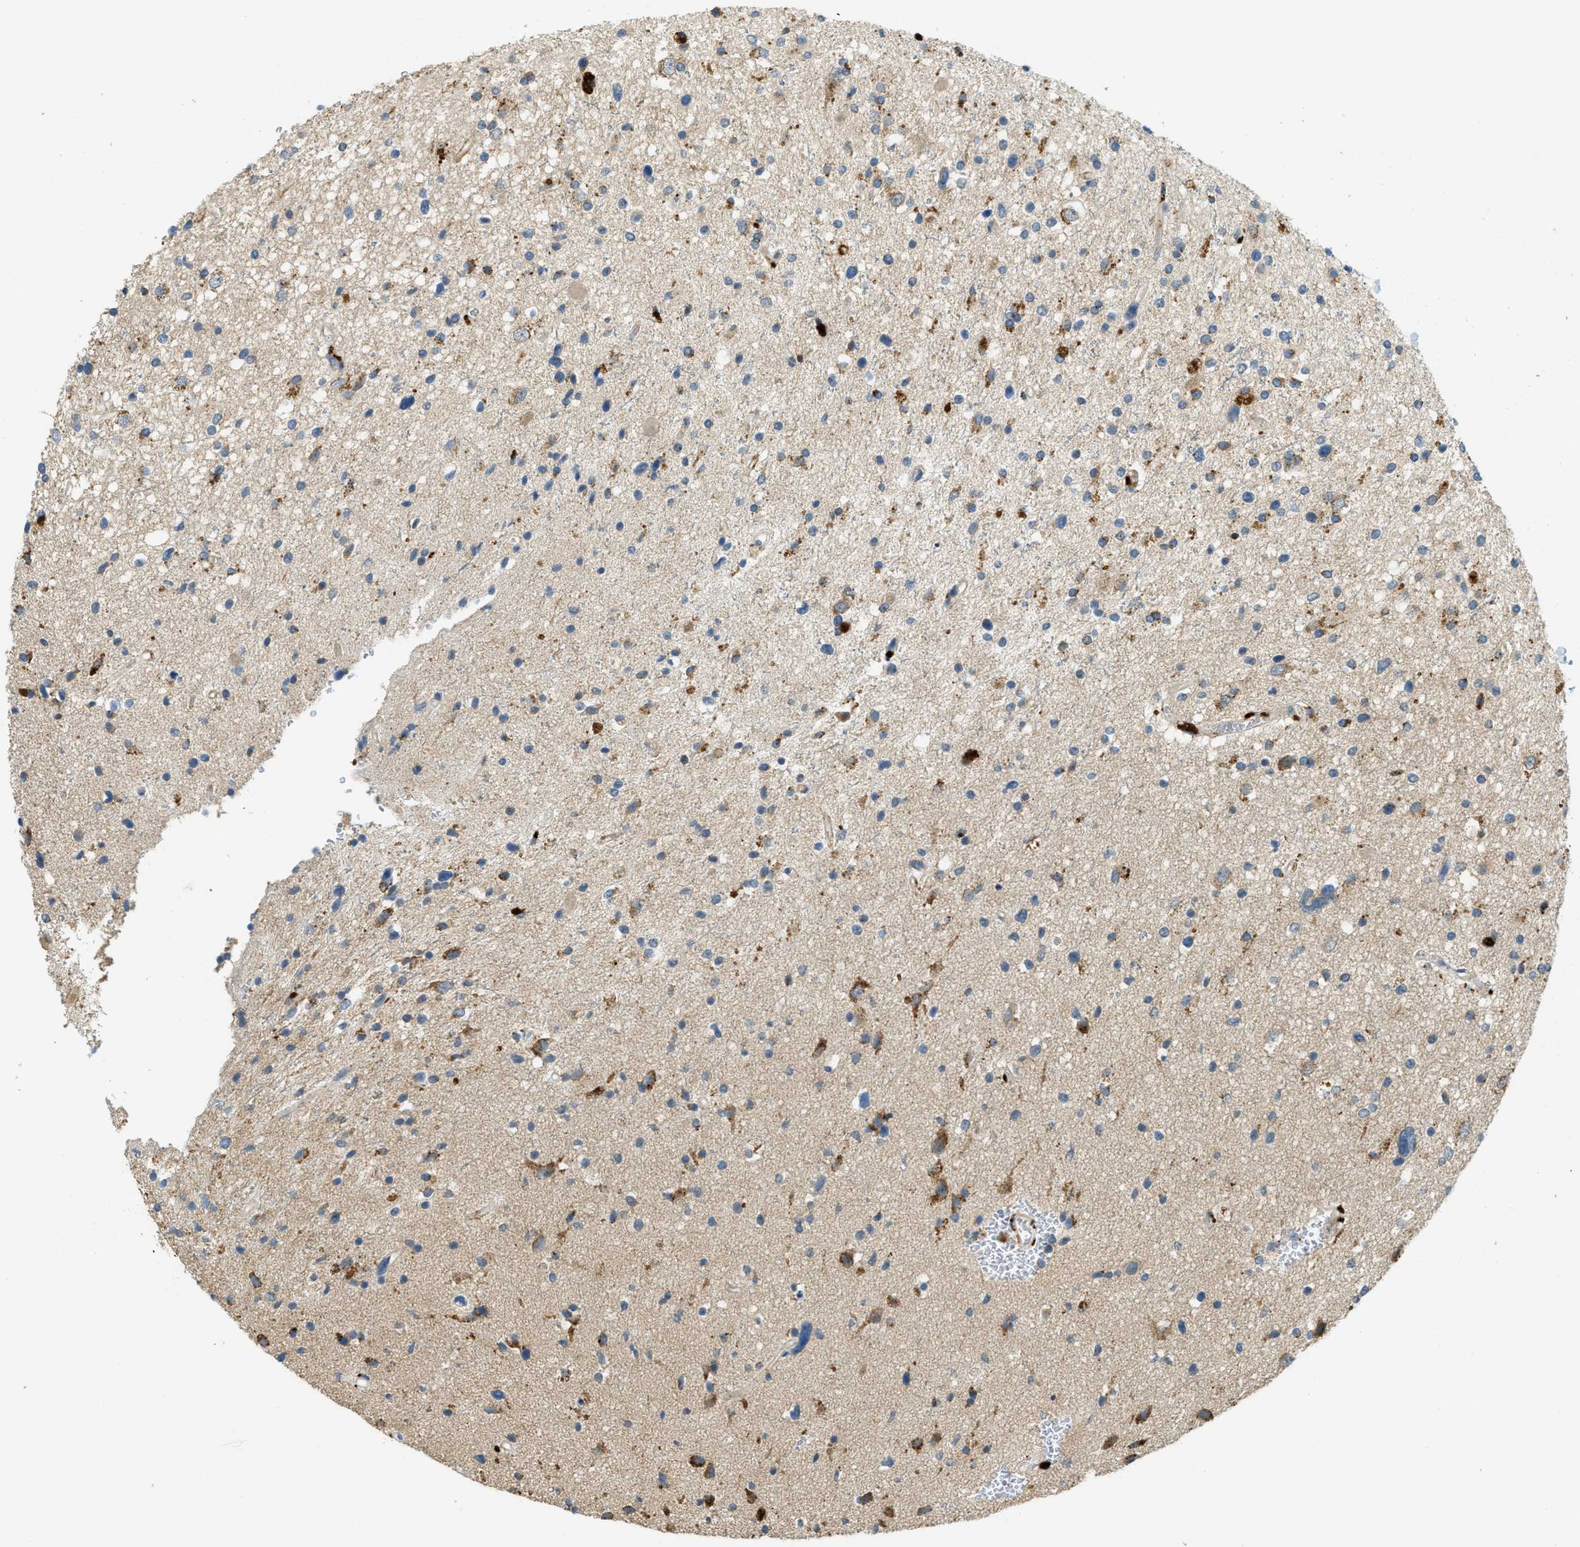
{"staining": {"intensity": "moderate", "quantity": "<25%", "location": "cytoplasmic/membranous"}, "tissue": "glioma", "cell_type": "Tumor cells", "image_type": "cancer", "snomed": [{"axis": "morphology", "description": "Glioma, malignant, High grade"}, {"axis": "topography", "description": "Brain"}], "caption": "Protein expression analysis of human glioma reveals moderate cytoplasmic/membranous positivity in approximately <25% of tumor cells.", "gene": "PLBD2", "patient": {"sex": "male", "age": 33}}